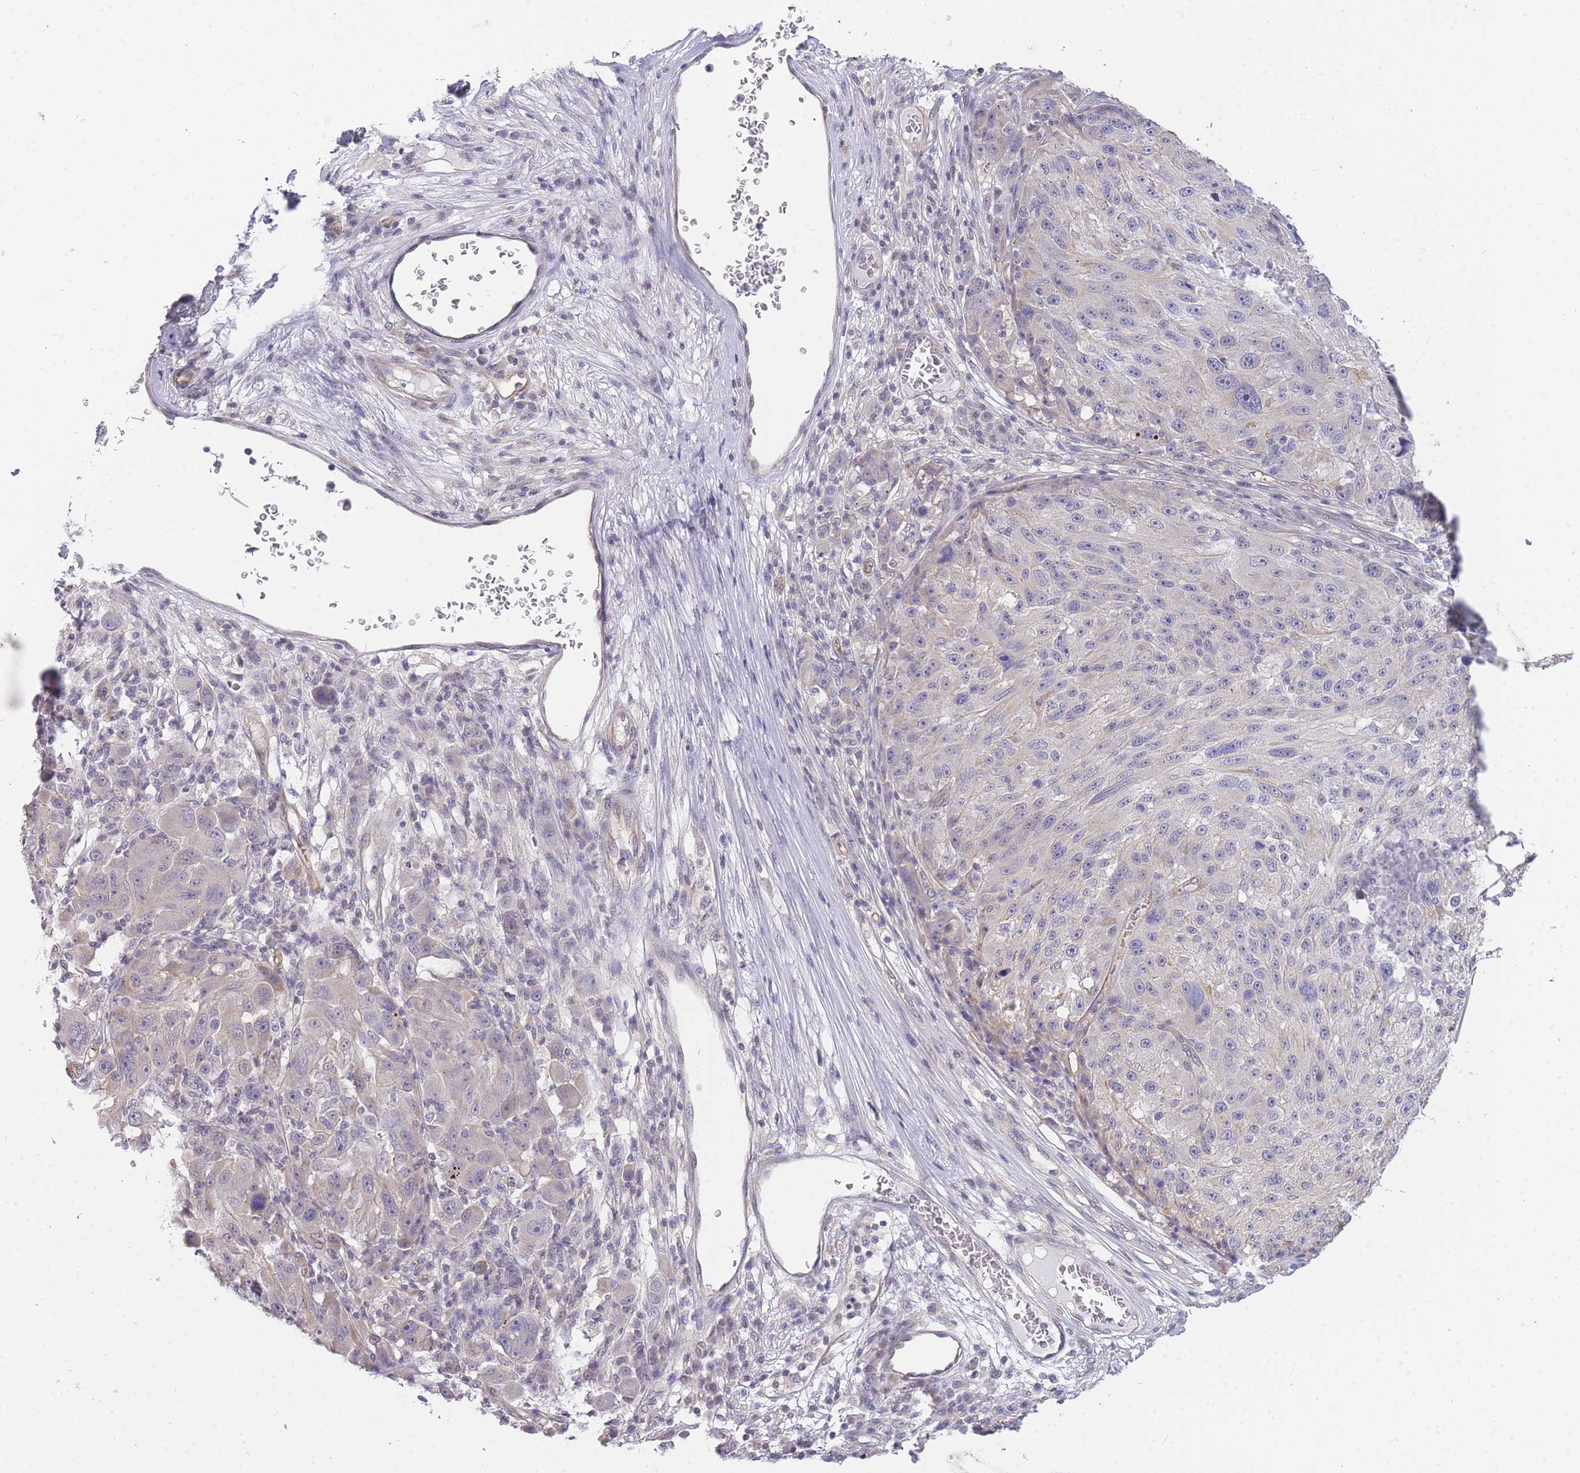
{"staining": {"intensity": "negative", "quantity": "none", "location": "none"}, "tissue": "melanoma", "cell_type": "Tumor cells", "image_type": "cancer", "snomed": [{"axis": "morphology", "description": "Malignant melanoma, NOS"}, {"axis": "topography", "description": "Skin"}], "caption": "DAB (3,3'-diaminobenzidine) immunohistochemical staining of malignant melanoma shows no significant expression in tumor cells.", "gene": "C19orf25", "patient": {"sex": "male", "age": 53}}